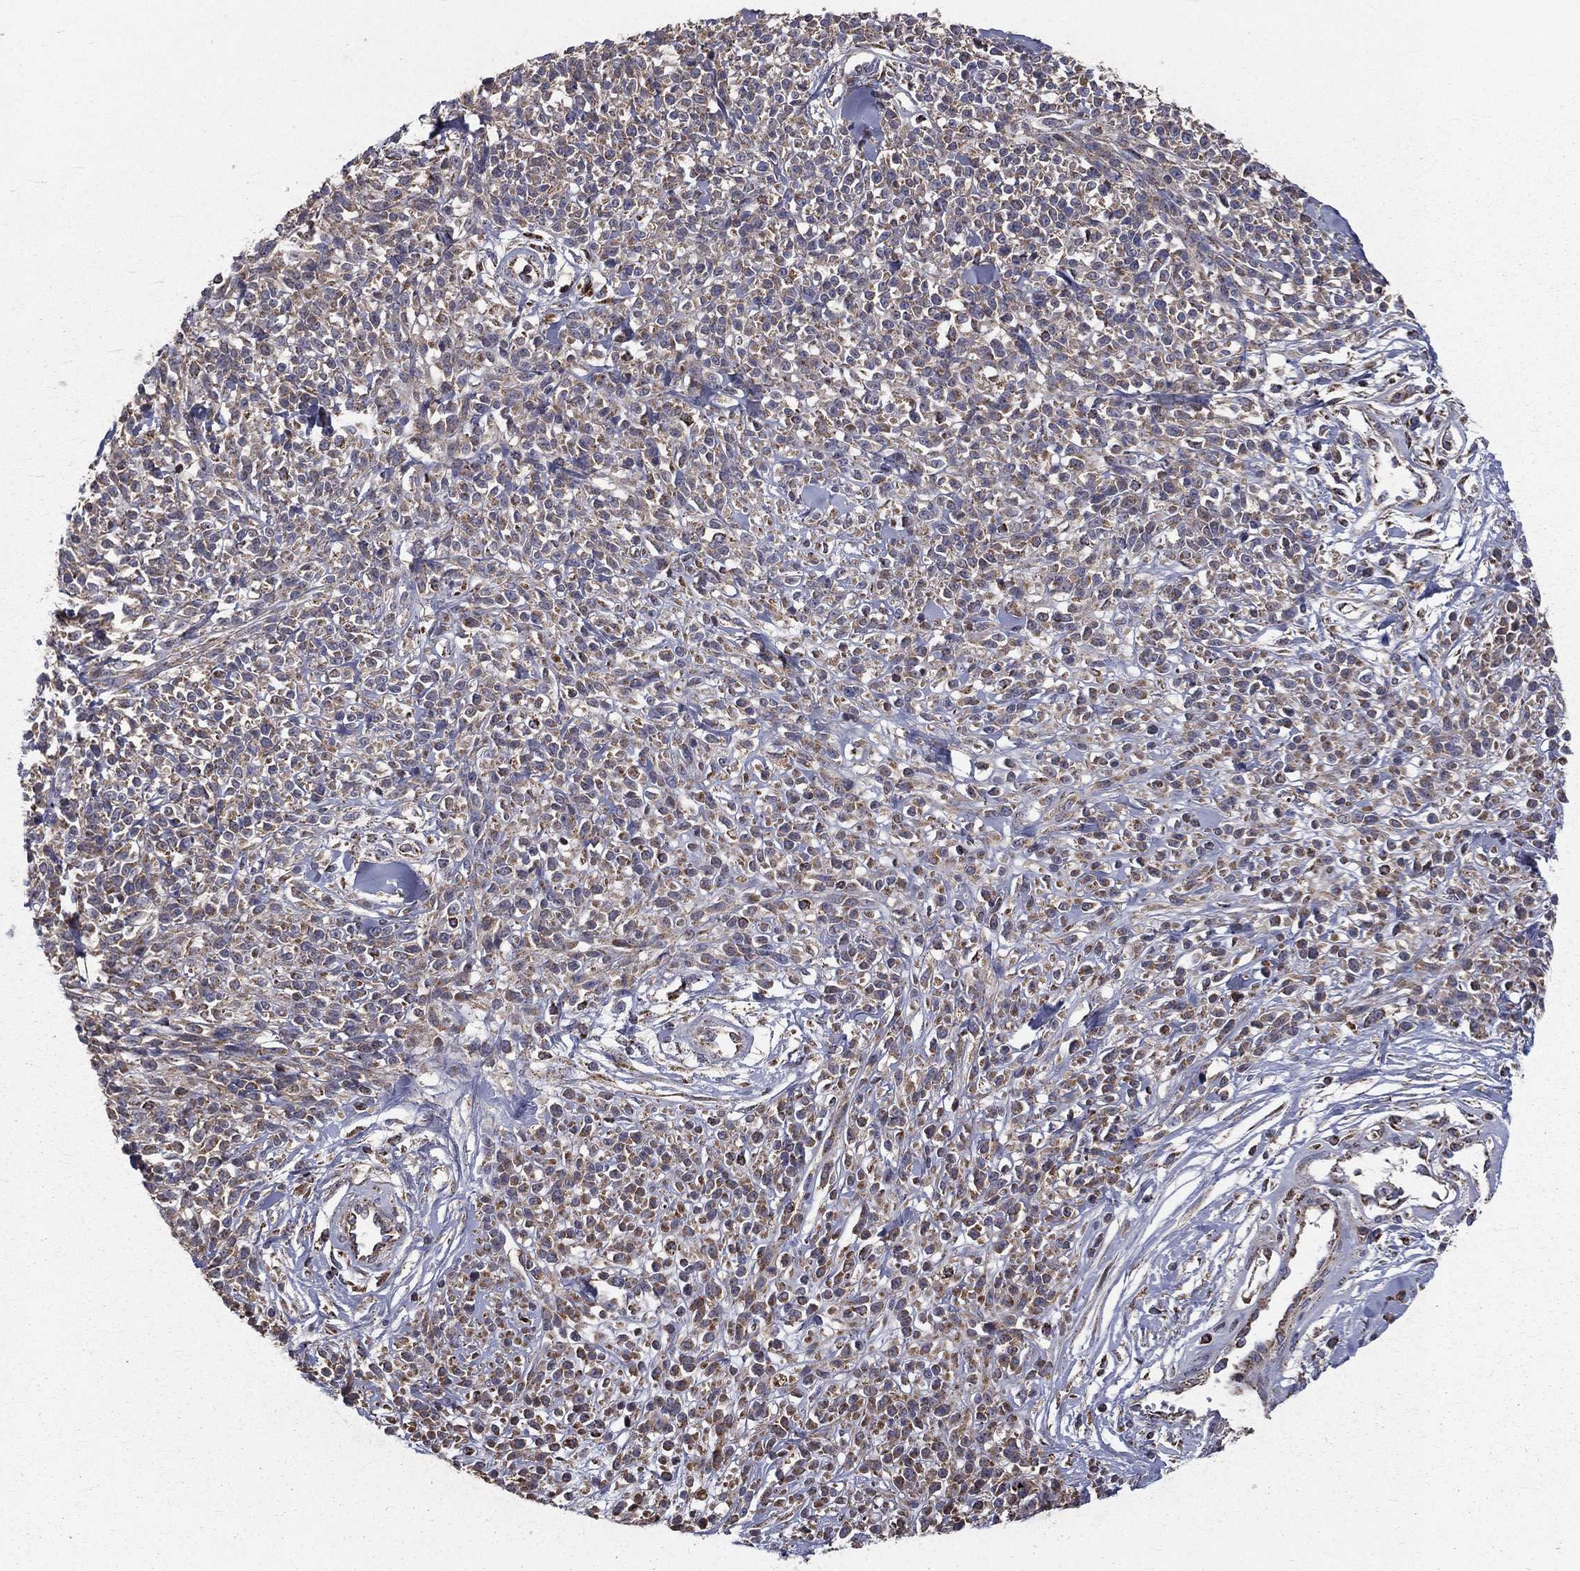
{"staining": {"intensity": "weak", "quantity": ">75%", "location": "cytoplasmic/membranous"}, "tissue": "melanoma", "cell_type": "Tumor cells", "image_type": "cancer", "snomed": [{"axis": "morphology", "description": "Malignant melanoma, NOS"}, {"axis": "topography", "description": "Skin"}, {"axis": "topography", "description": "Skin of trunk"}], "caption": "There is low levels of weak cytoplasmic/membranous staining in tumor cells of malignant melanoma, as demonstrated by immunohistochemical staining (brown color).", "gene": "GPD1", "patient": {"sex": "male", "age": 74}}